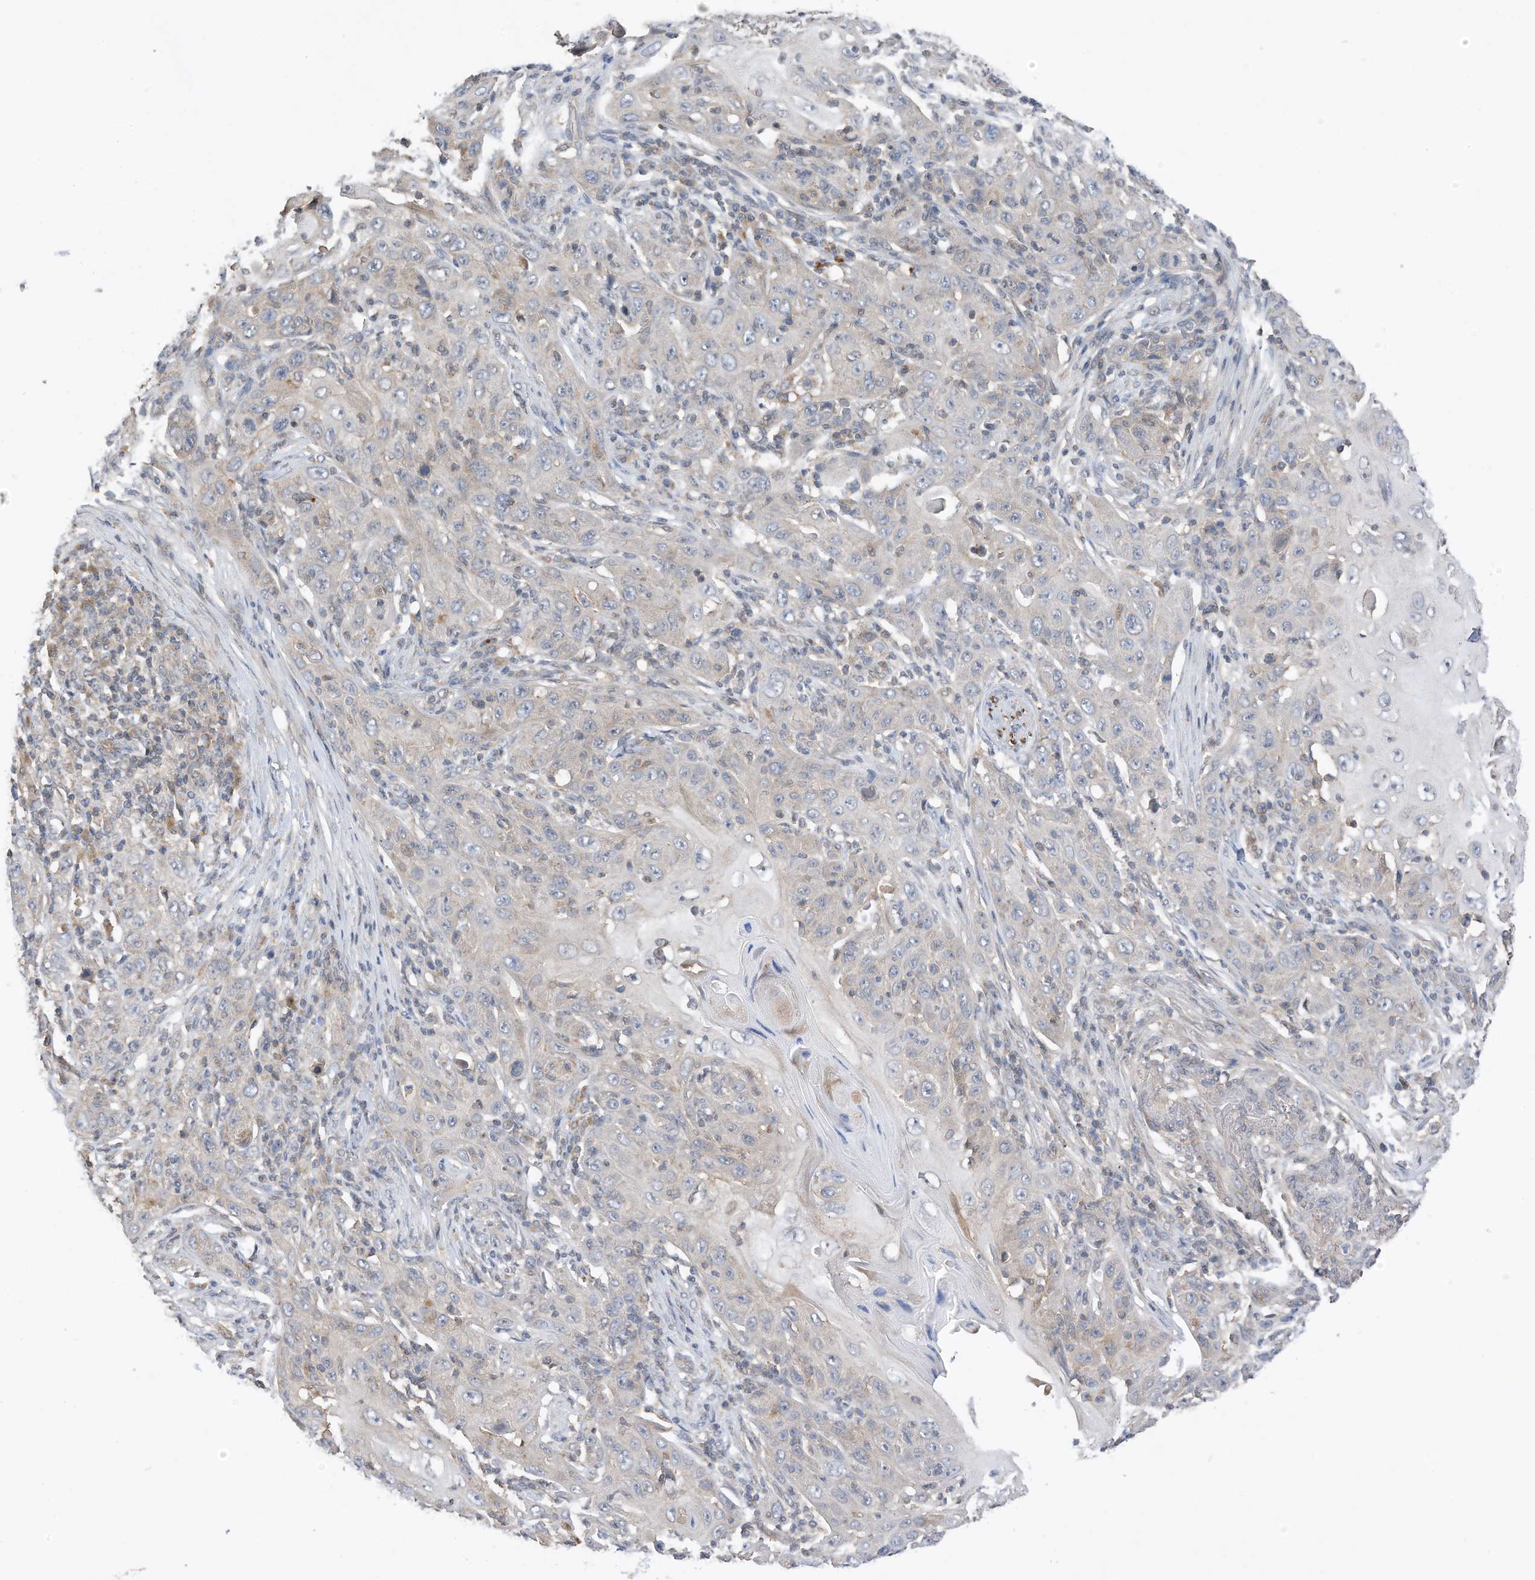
{"staining": {"intensity": "negative", "quantity": "none", "location": "none"}, "tissue": "skin cancer", "cell_type": "Tumor cells", "image_type": "cancer", "snomed": [{"axis": "morphology", "description": "Squamous cell carcinoma, NOS"}, {"axis": "topography", "description": "Skin"}], "caption": "Micrograph shows no significant protein staining in tumor cells of skin squamous cell carcinoma.", "gene": "REC8", "patient": {"sex": "female", "age": 88}}